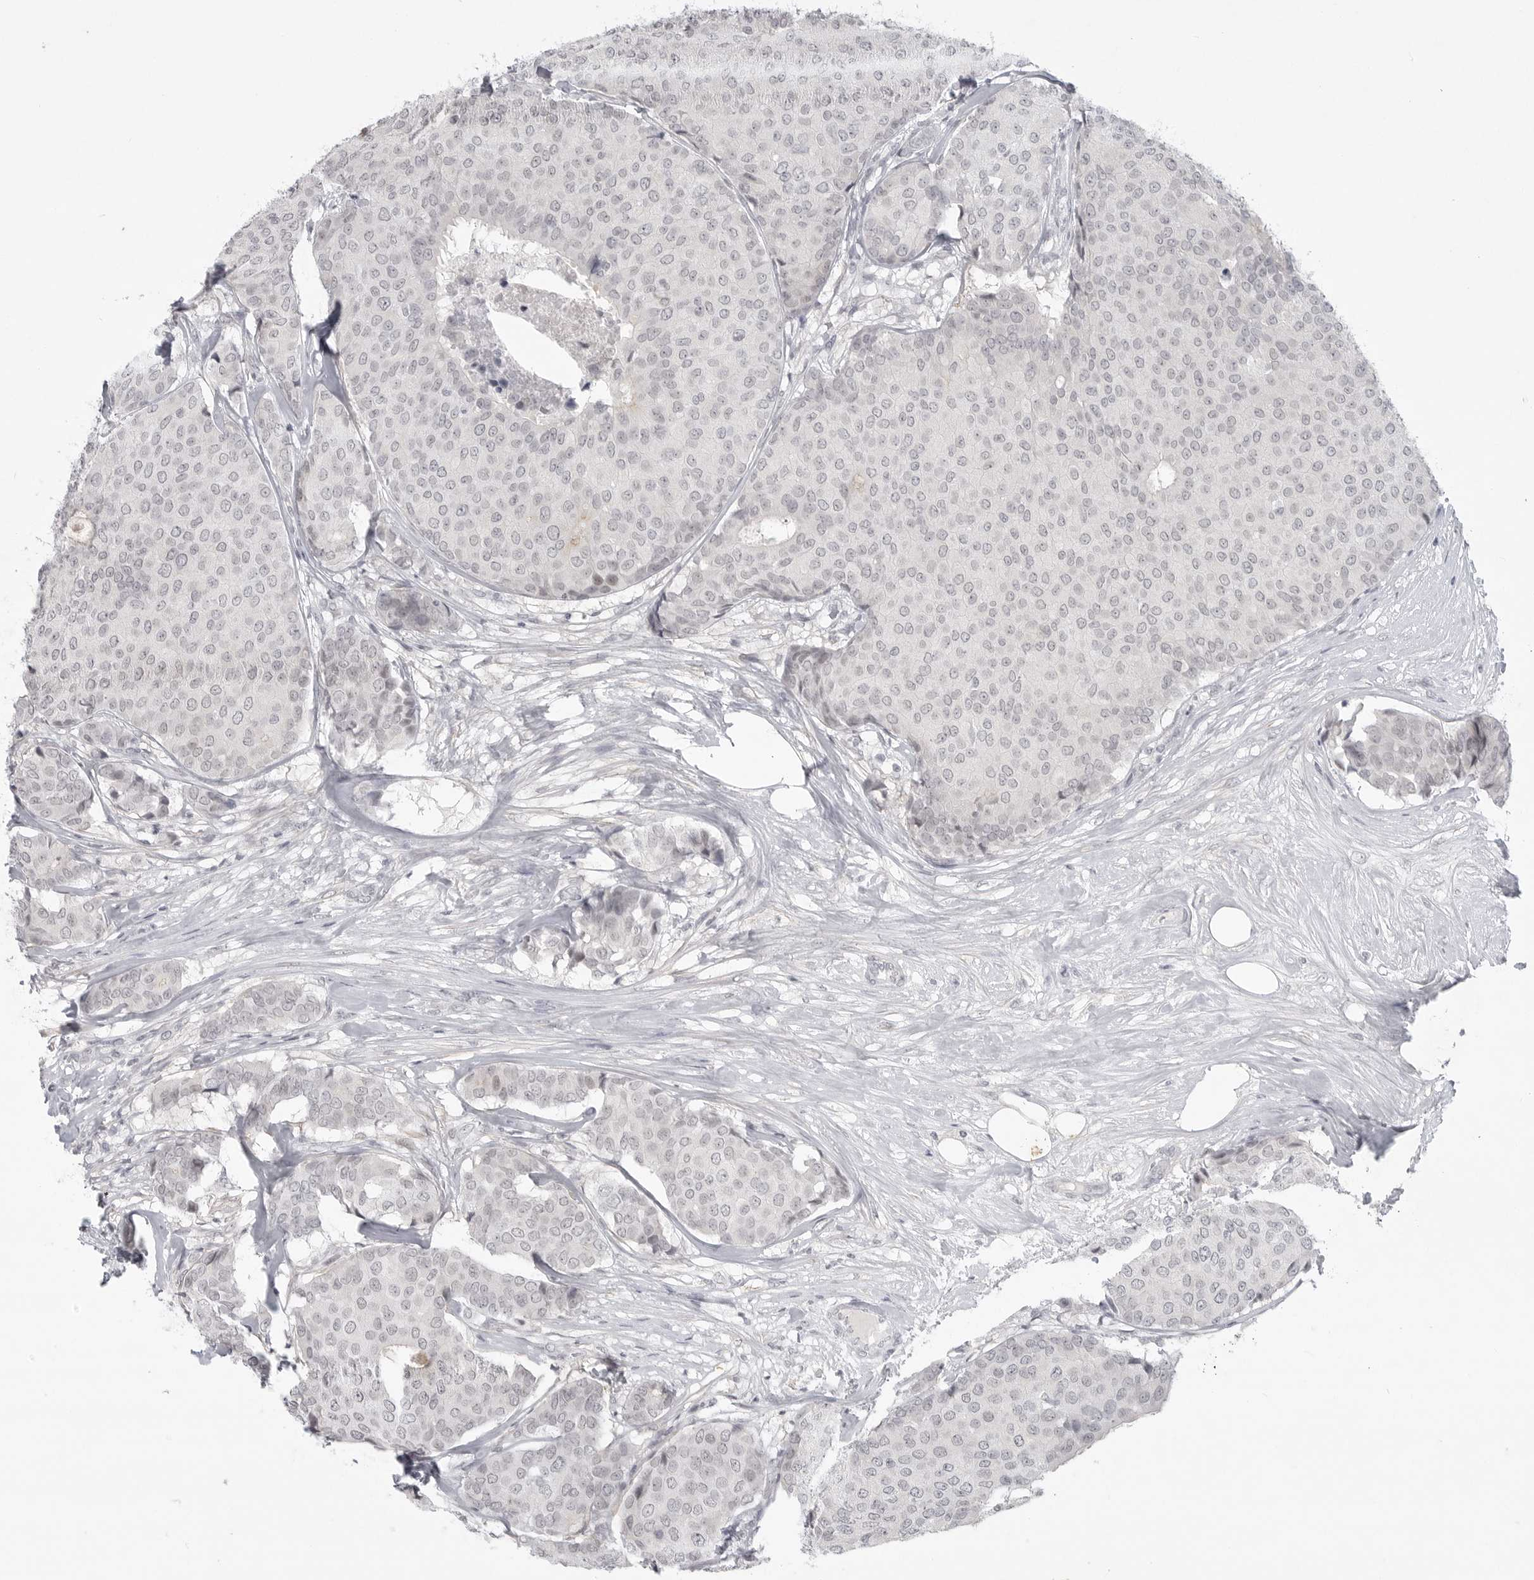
{"staining": {"intensity": "negative", "quantity": "none", "location": "none"}, "tissue": "breast cancer", "cell_type": "Tumor cells", "image_type": "cancer", "snomed": [{"axis": "morphology", "description": "Duct carcinoma"}, {"axis": "topography", "description": "Breast"}], "caption": "Immunohistochemical staining of breast cancer (invasive ductal carcinoma) exhibits no significant staining in tumor cells. (DAB immunohistochemistry visualized using brightfield microscopy, high magnification).", "gene": "TCTN3", "patient": {"sex": "female", "age": 75}}